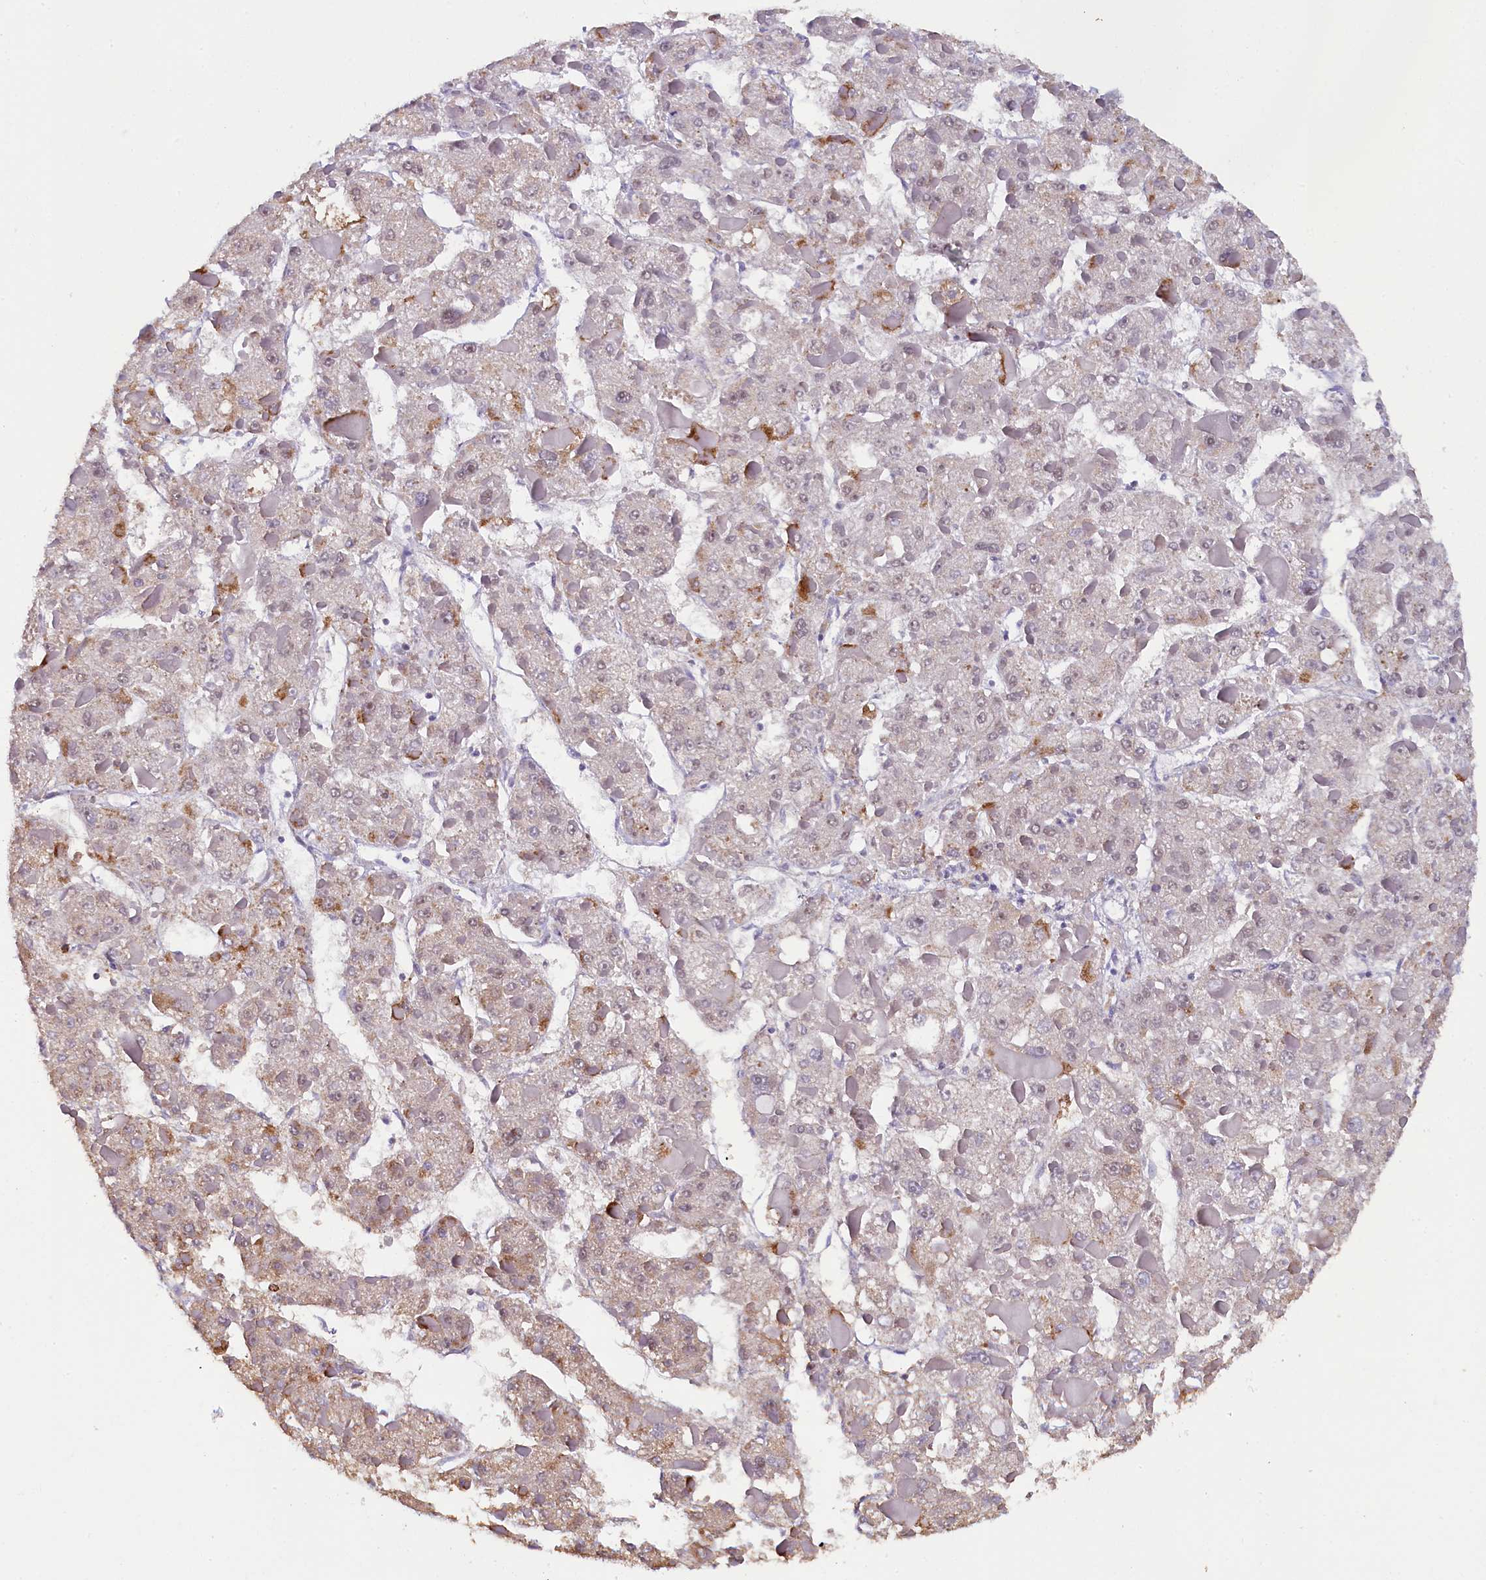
{"staining": {"intensity": "moderate", "quantity": "<25%", "location": "cytoplasmic/membranous"}, "tissue": "liver cancer", "cell_type": "Tumor cells", "image_type": "cancer", "snomed": [{"axis": "morphology", "description": "Carcinoma, Hepatocellular, NOS"}, {"axis": "topography", "description": "Liver"}], "caption": "This is an image of immunohistochemistry (IHC) staining of liver cancer (hepatocellular carcinoma), which shows moderate positivity in the cytoplasmic/membranous of tumor cells.", "gene": "NCBP1", "patient": {"sex": "female", "age": 73}}